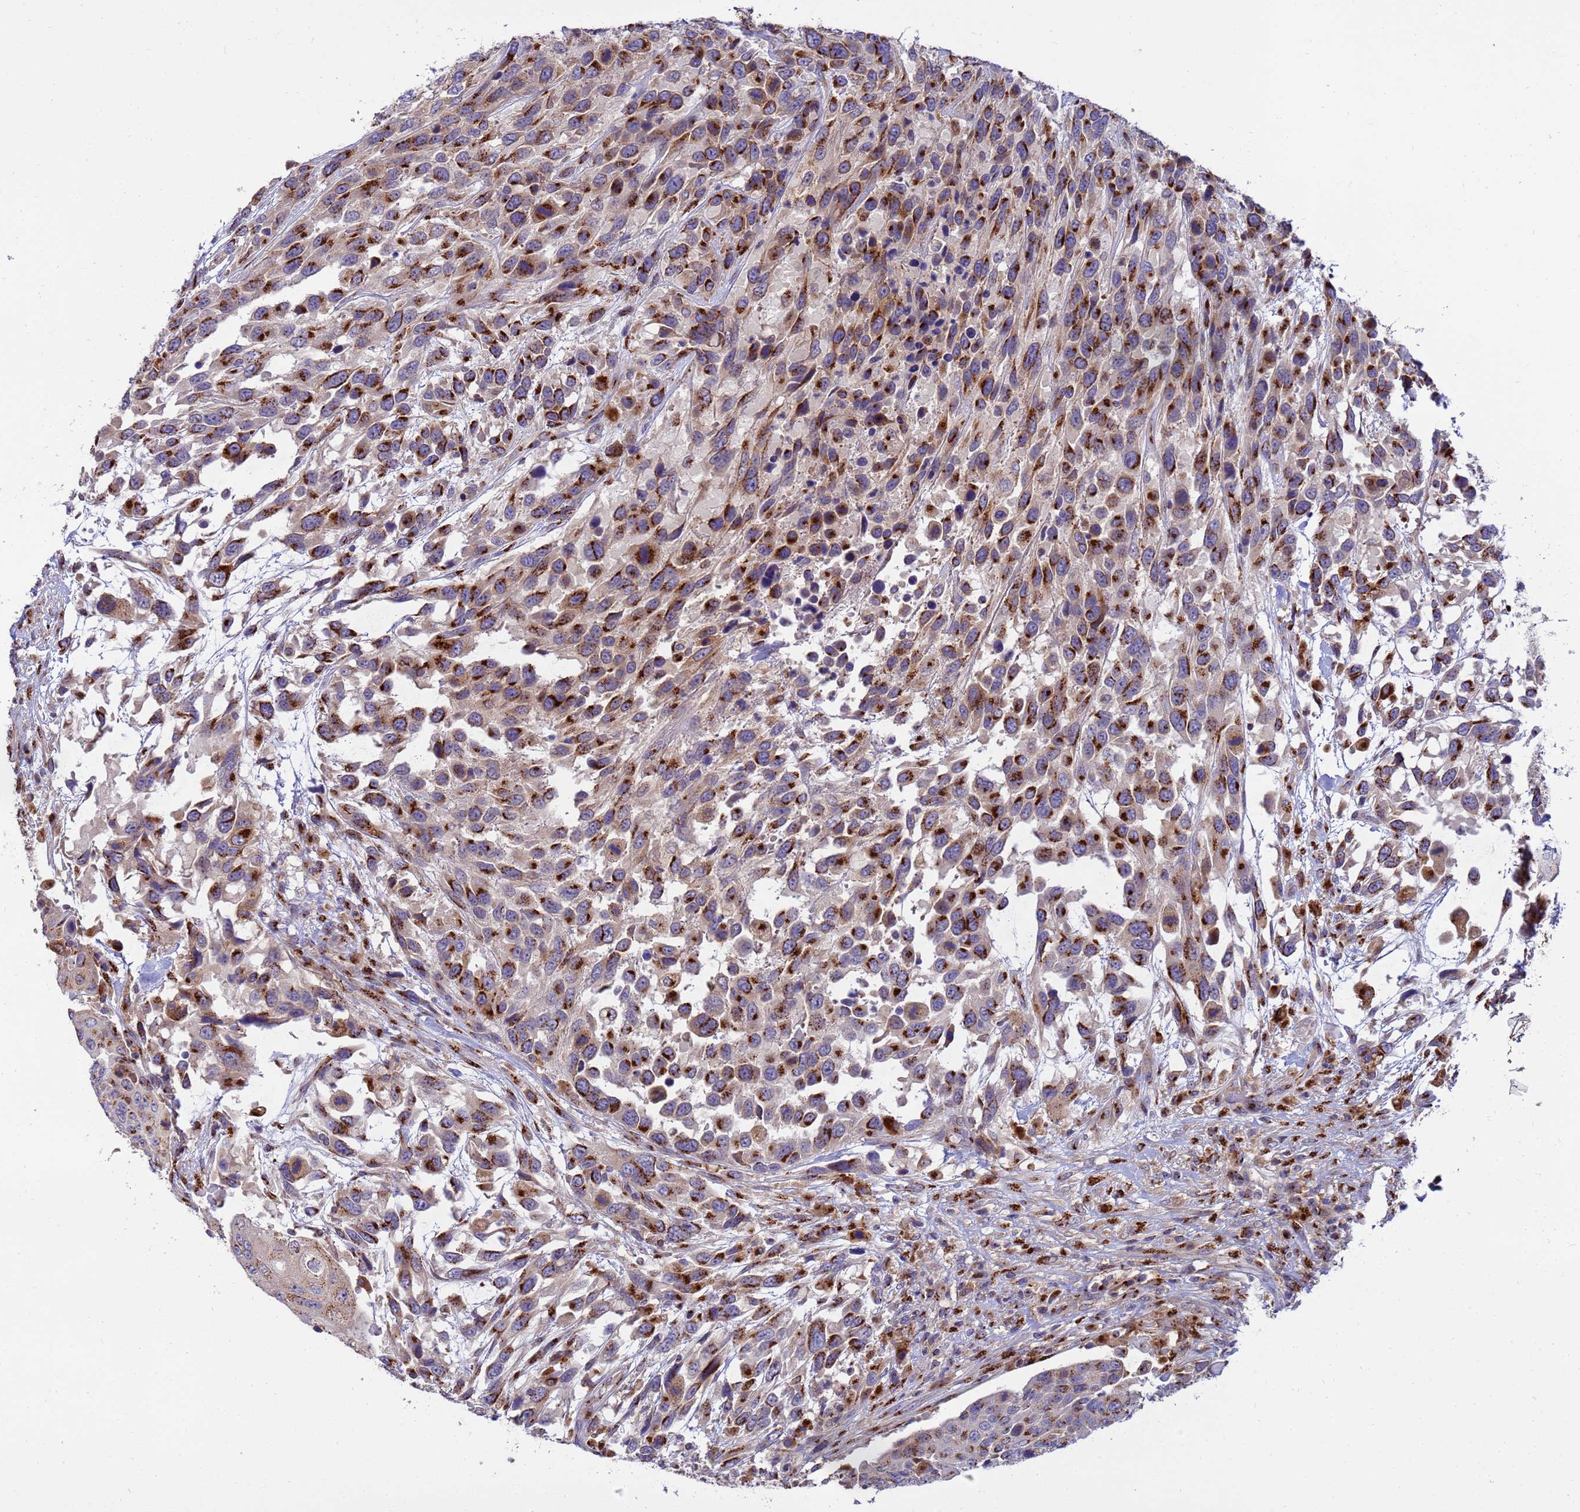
{"staining": {"intensity": "strong", "quantity": ">75%", "location": "cytoplasmic/membranous"}, "tissue": "urothelial cancer", "cell_type": "Tumor cells", "image_type": "cancer", "snomed": [{"axis": "morphology", "description": "Urothelial carcinoma, High grade"}, {"axis": "topography", "description": "Urinary bladder"}], "caption": "Strong cytoplasmic/membranous positivity is present in approximately >75% of tumor cells in high-grade urothelial carcinoma. Using DAB (3,3'-diaminobenzidine) (brown) and hematoxylin (blue) stains, captured at high magnification using brightfield microscopy.", "gene": "HPS3", "patient": {"sex": "female", "age": 70}}